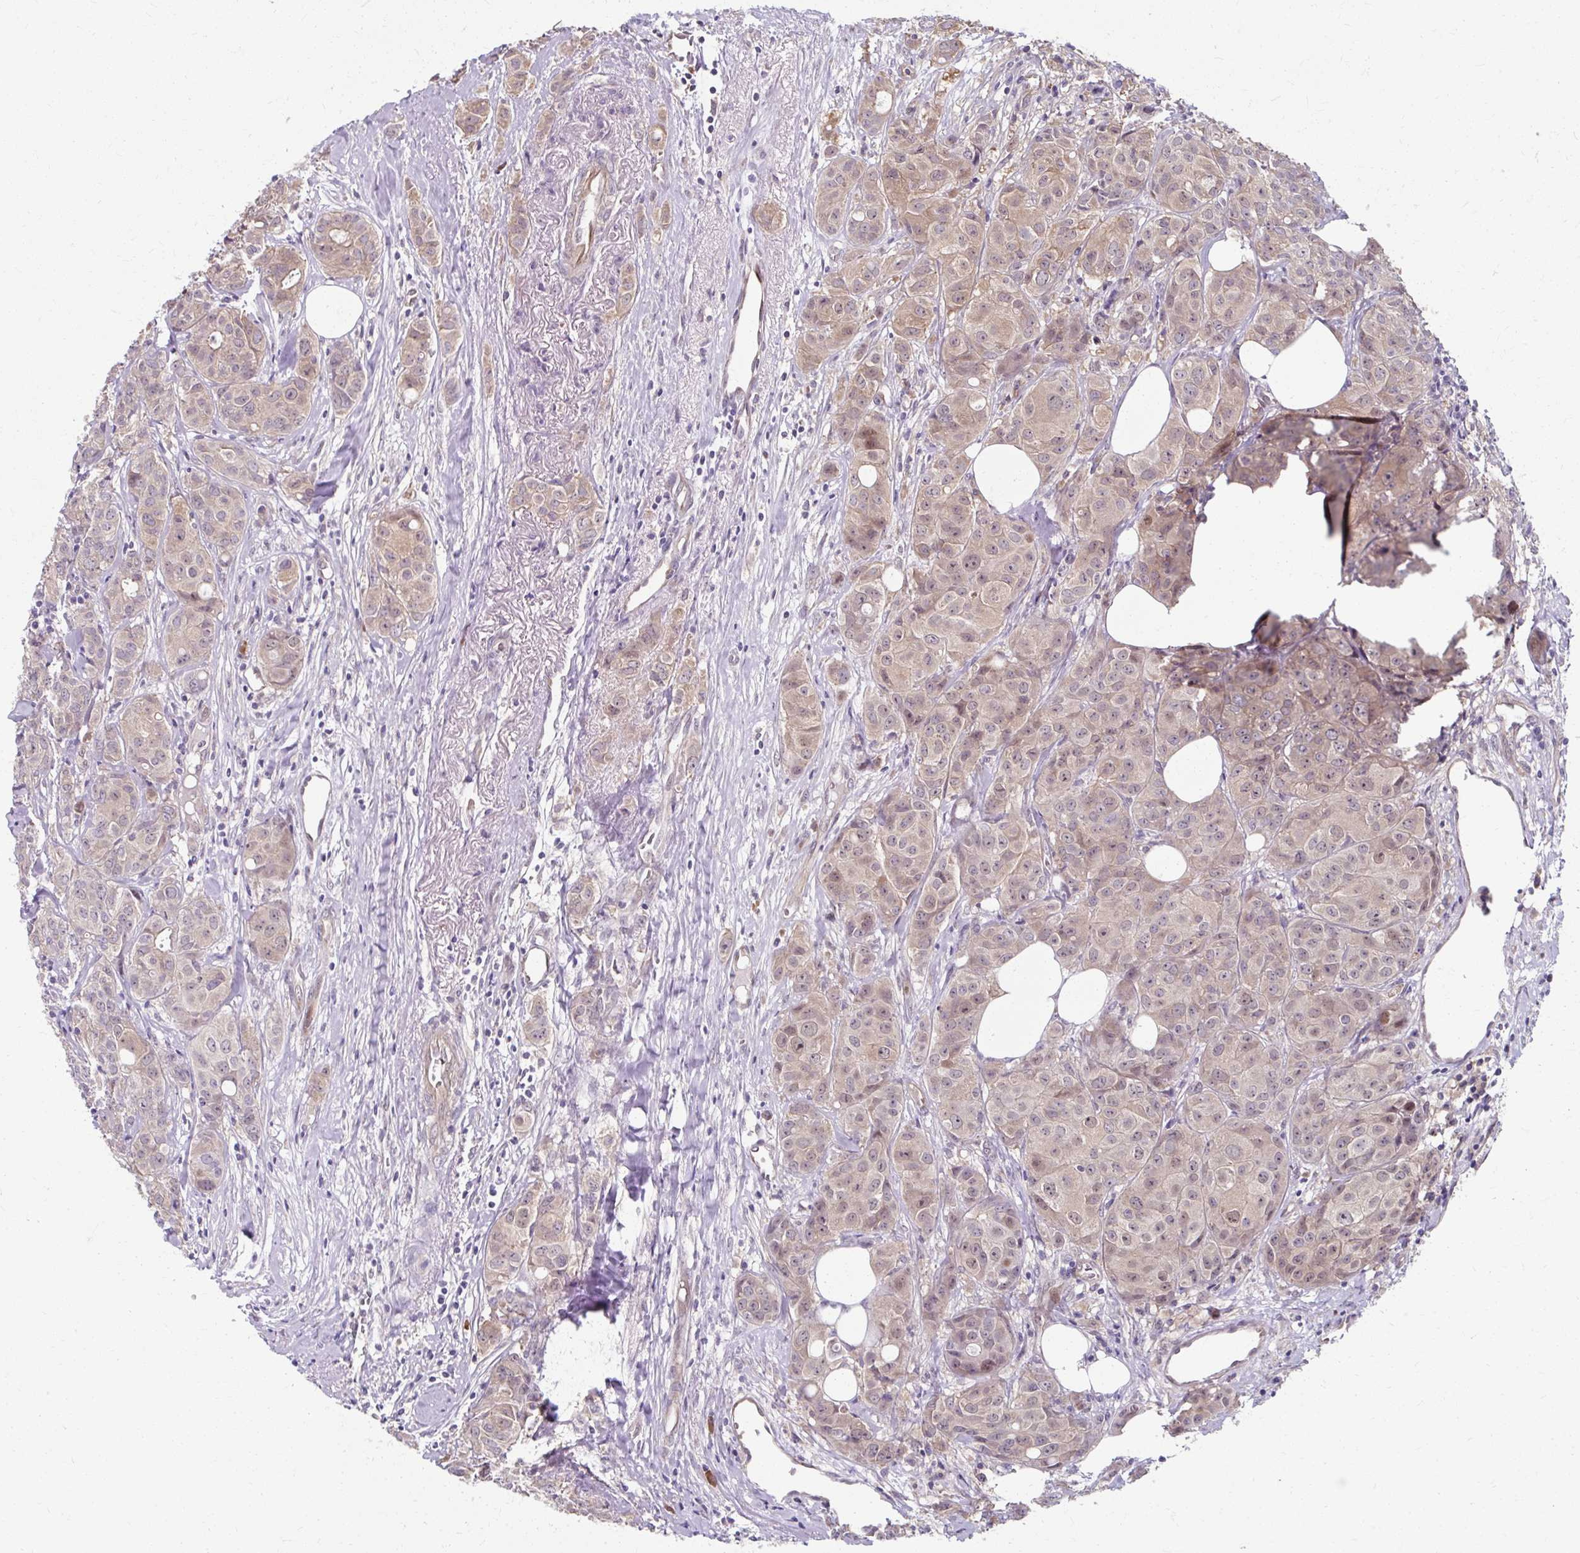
{"staining": {"intensity": "weak", "quantity": "25%-75%", "location": "cytoplasmic/membranous,nuclear"}, "tissue": "breast cancer", "cell_type": "Tumor cells", "image_type": "cancer", "snomed": [{"axis": "morphology", "description": "Duct carcinoma"}, {"axis": "topography", "description": "Breast"}], "caption": "Tumor cells show weak cytoplasmic/membranous and nuclear expression in approximately 25%-75% of cells in breast infiltrating ductal carcinoma. Immunohistochemistry (ihc) stains the protein of interest in brown and the nuclei are stained blue.", "gene": "ZNF555", "patient": {"sex": "female", "age": 43}}